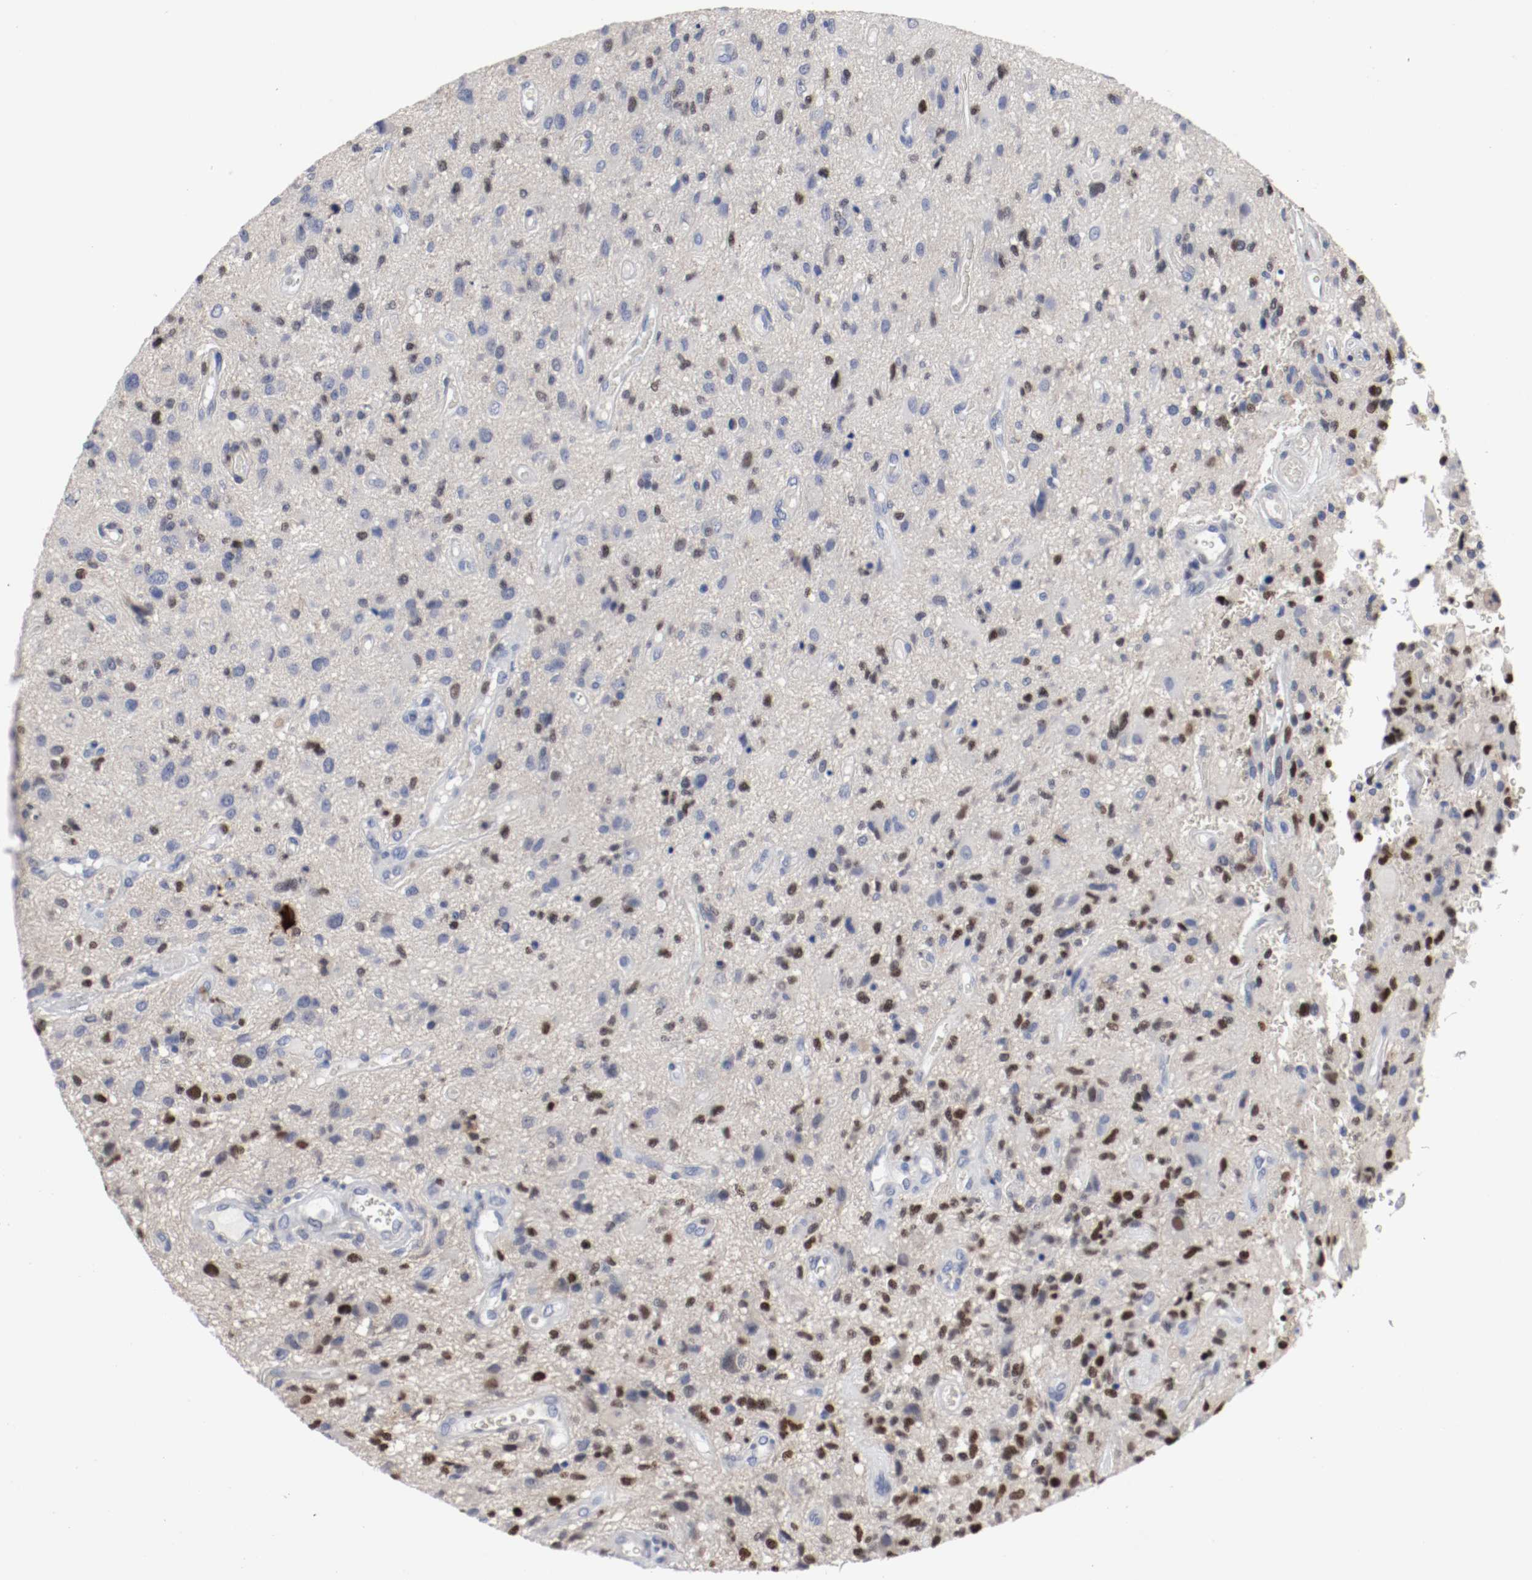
{"staining": {"intensity": "strong", "quantity": "25%-75%", "location": "nuclear"}, "tissue": "glioma", "cell_type": "Tumor cells", "image_type": "cancer", "snomed": [{"axis": "morphology", "description": "Normal tissue, NOS"}, {"axis": "morphology", "description": "Glioma, malignant, High grade"}, {"axis": "topography", "description": "Cerebral cortex"}], "caption": "Malignant high-grade glioma stained with a brown dye shows strong nuclear positive expression in about 25%-75% of tumor cells.", "gene": "MCM6", "patient": {"sex": "male", "age": 75}}